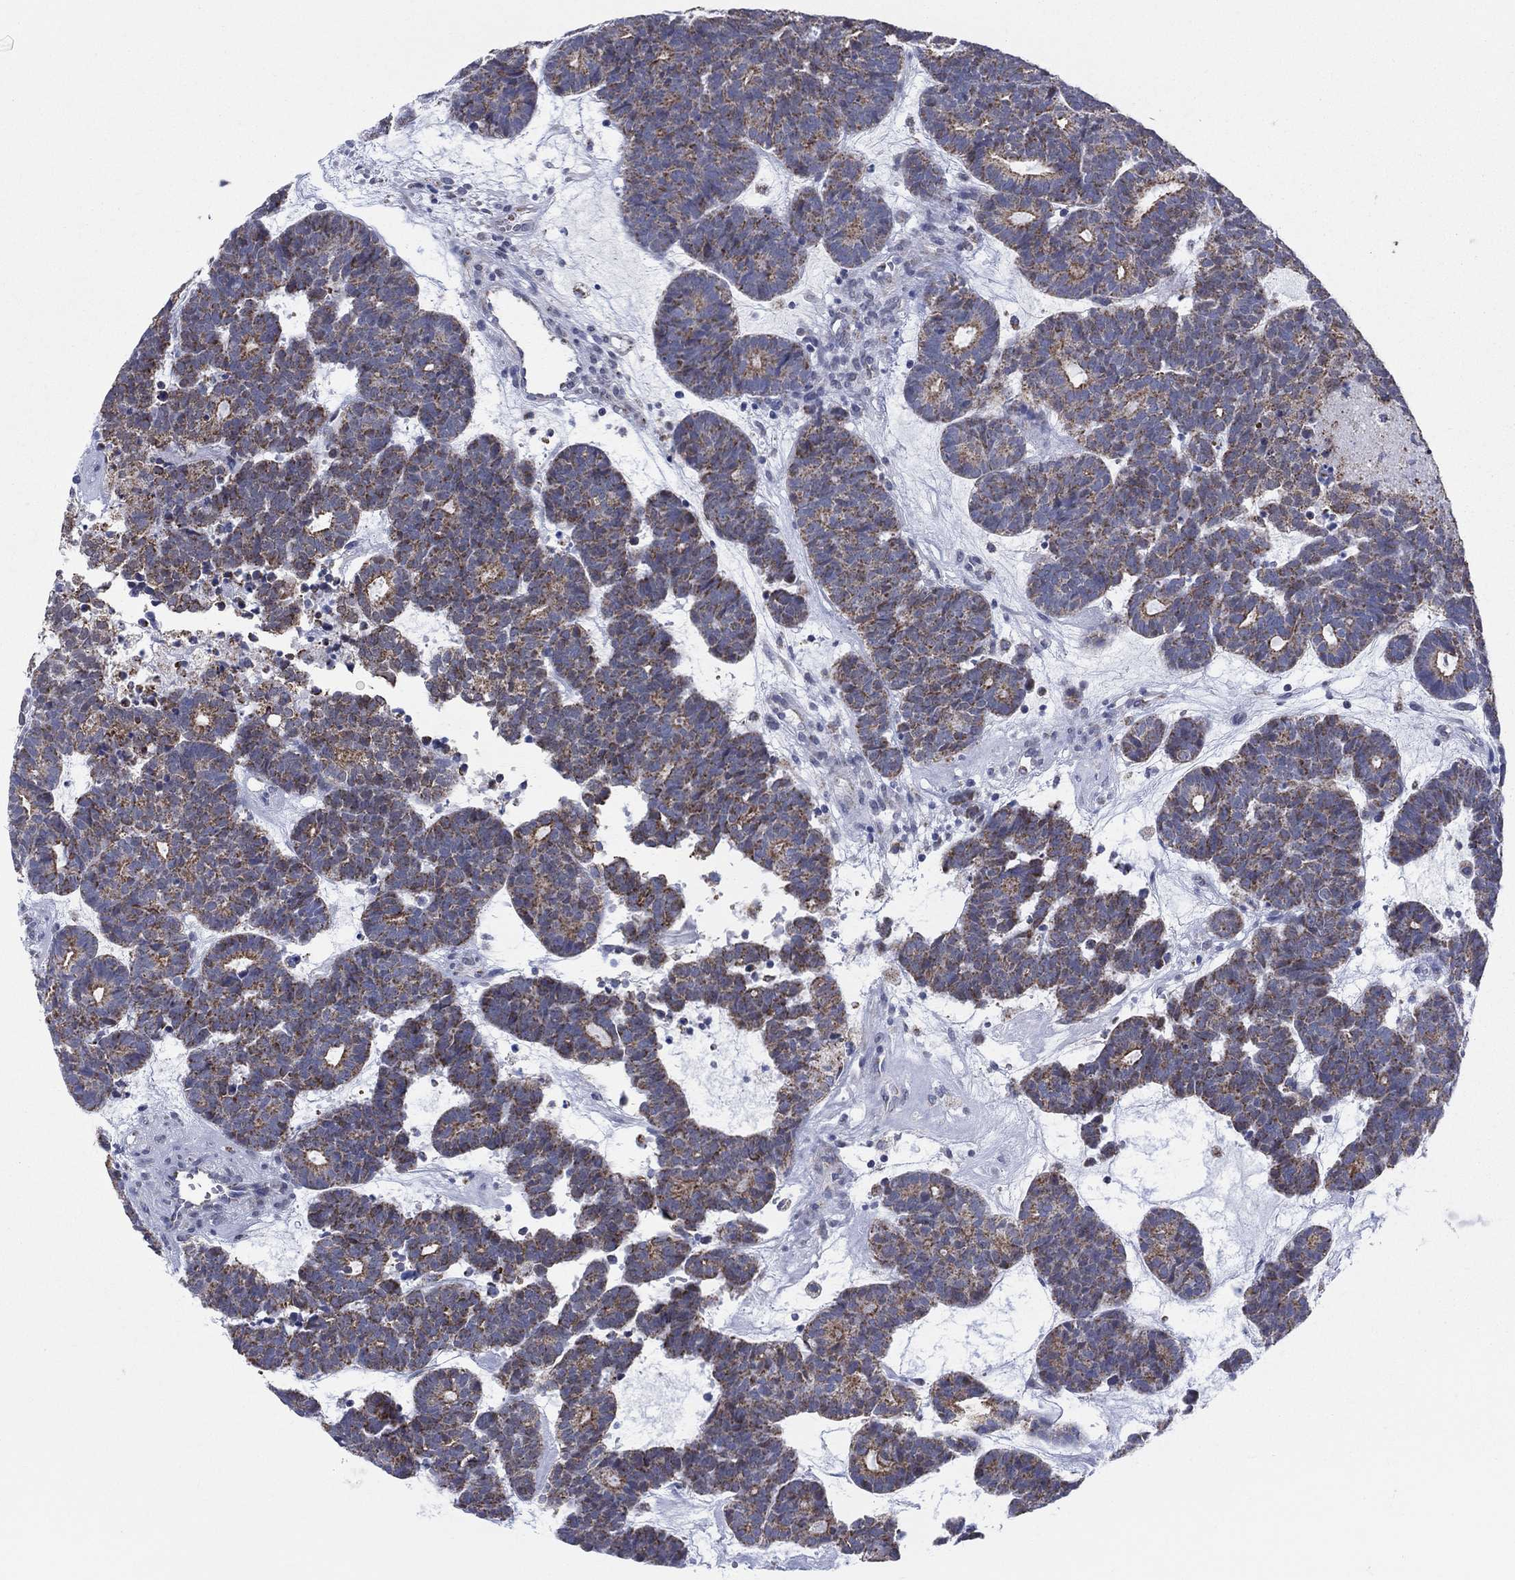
{"staining": {"intensity": "moderate", "quantity": ">75%", "location": "cytoplasmic/membranous"}, "tissue": "head and neck cancer", "cell_type": "Tumor cells", "image_type": "cancer", "snomed": [{"axis": "morphology", "description": "Adenocarcinoma, NOS"}, {"axis": "topography", "description": "Head-Neck"}], "caption": "Adenocarcinoma (head and neck) stained with immunohistochemistry displays moderate cytoplasmic/membranous positivity in approximately >75% of tumor cells.", "gene": "KISS1R", "patient": {"sex": "female", "age": 81}}